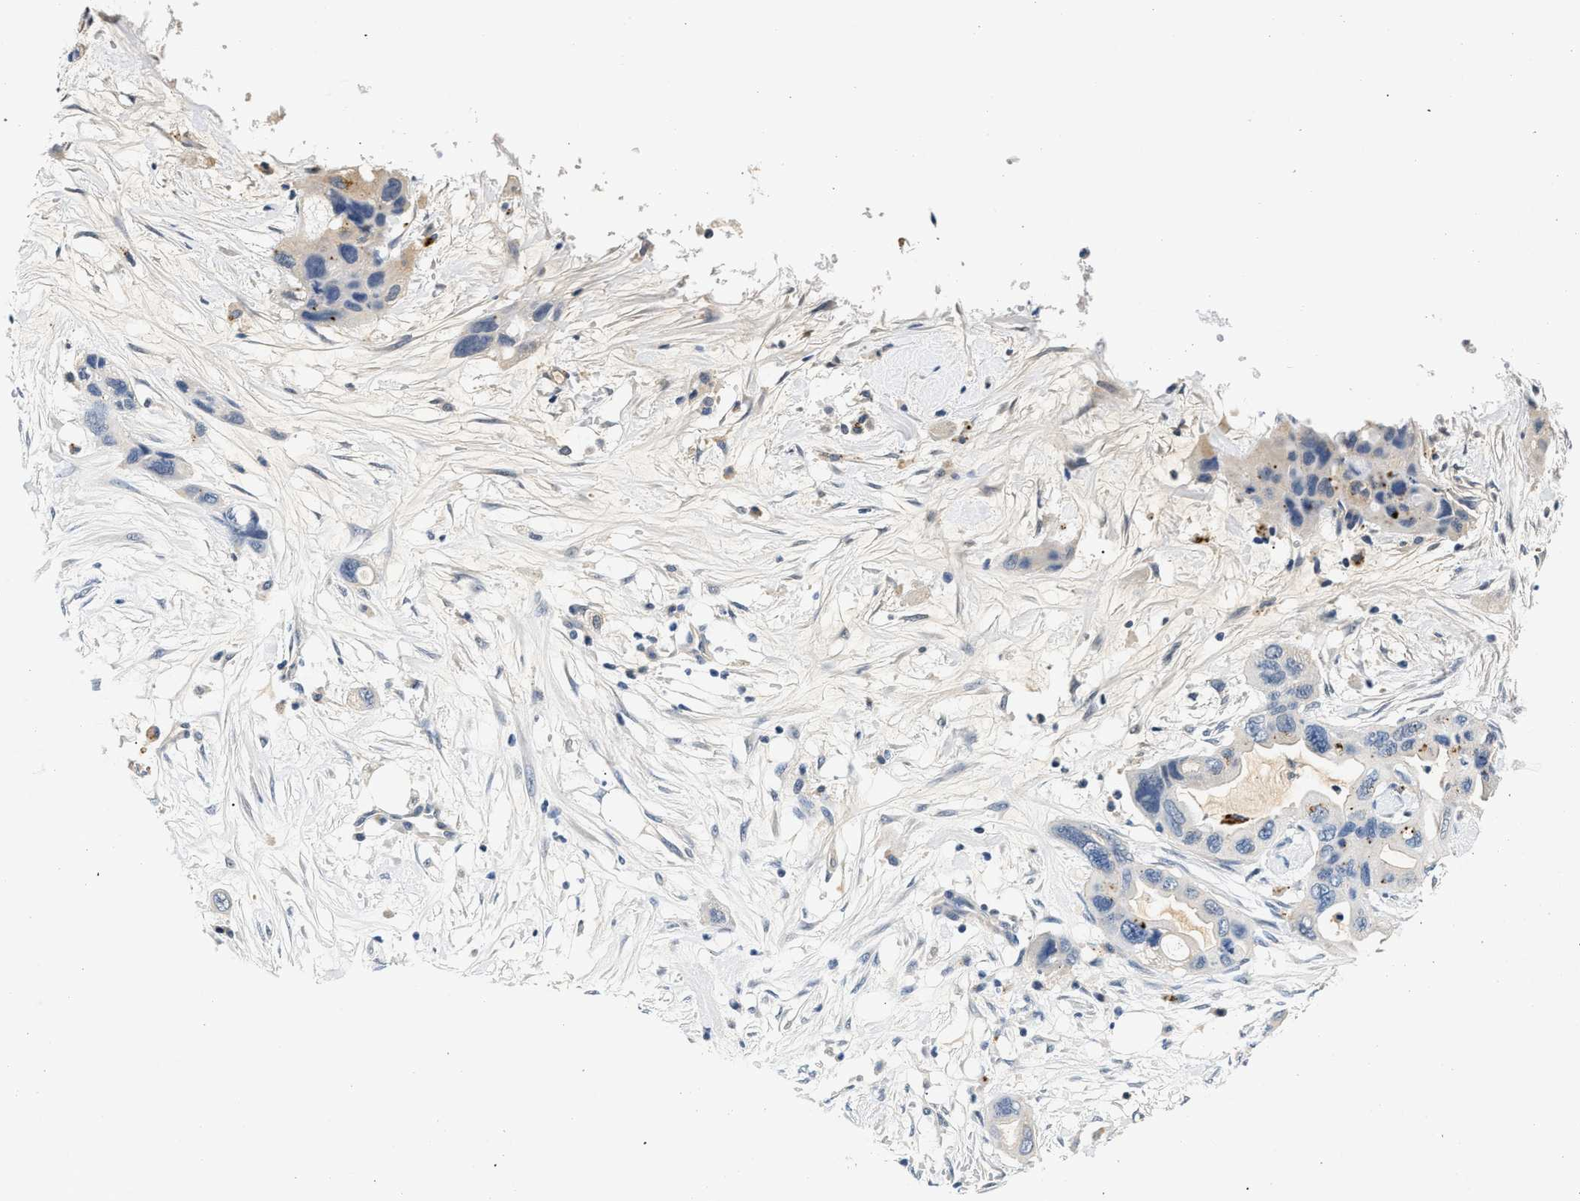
{"staining": {"intensity": "negative", "quantity": "none", "location": "none"}, "tissue": "pancreatic cancer", "cell_type": "Tumor cells", "image_type": "cancer", "snomed": [{"axis": "morphology", "description": "Adenocarcinoma, NOS"}, {"axis": "topography", "description": "Pancreas"}], "caption": "Immunohistochemistry (IHC) image of pancreatic cancer (adenocarcinoma) stained for a protein (brown), which reveals no positivity in tumor cells.", "gene": "MED22", "patient": {"sex": "female", "age": 71}}